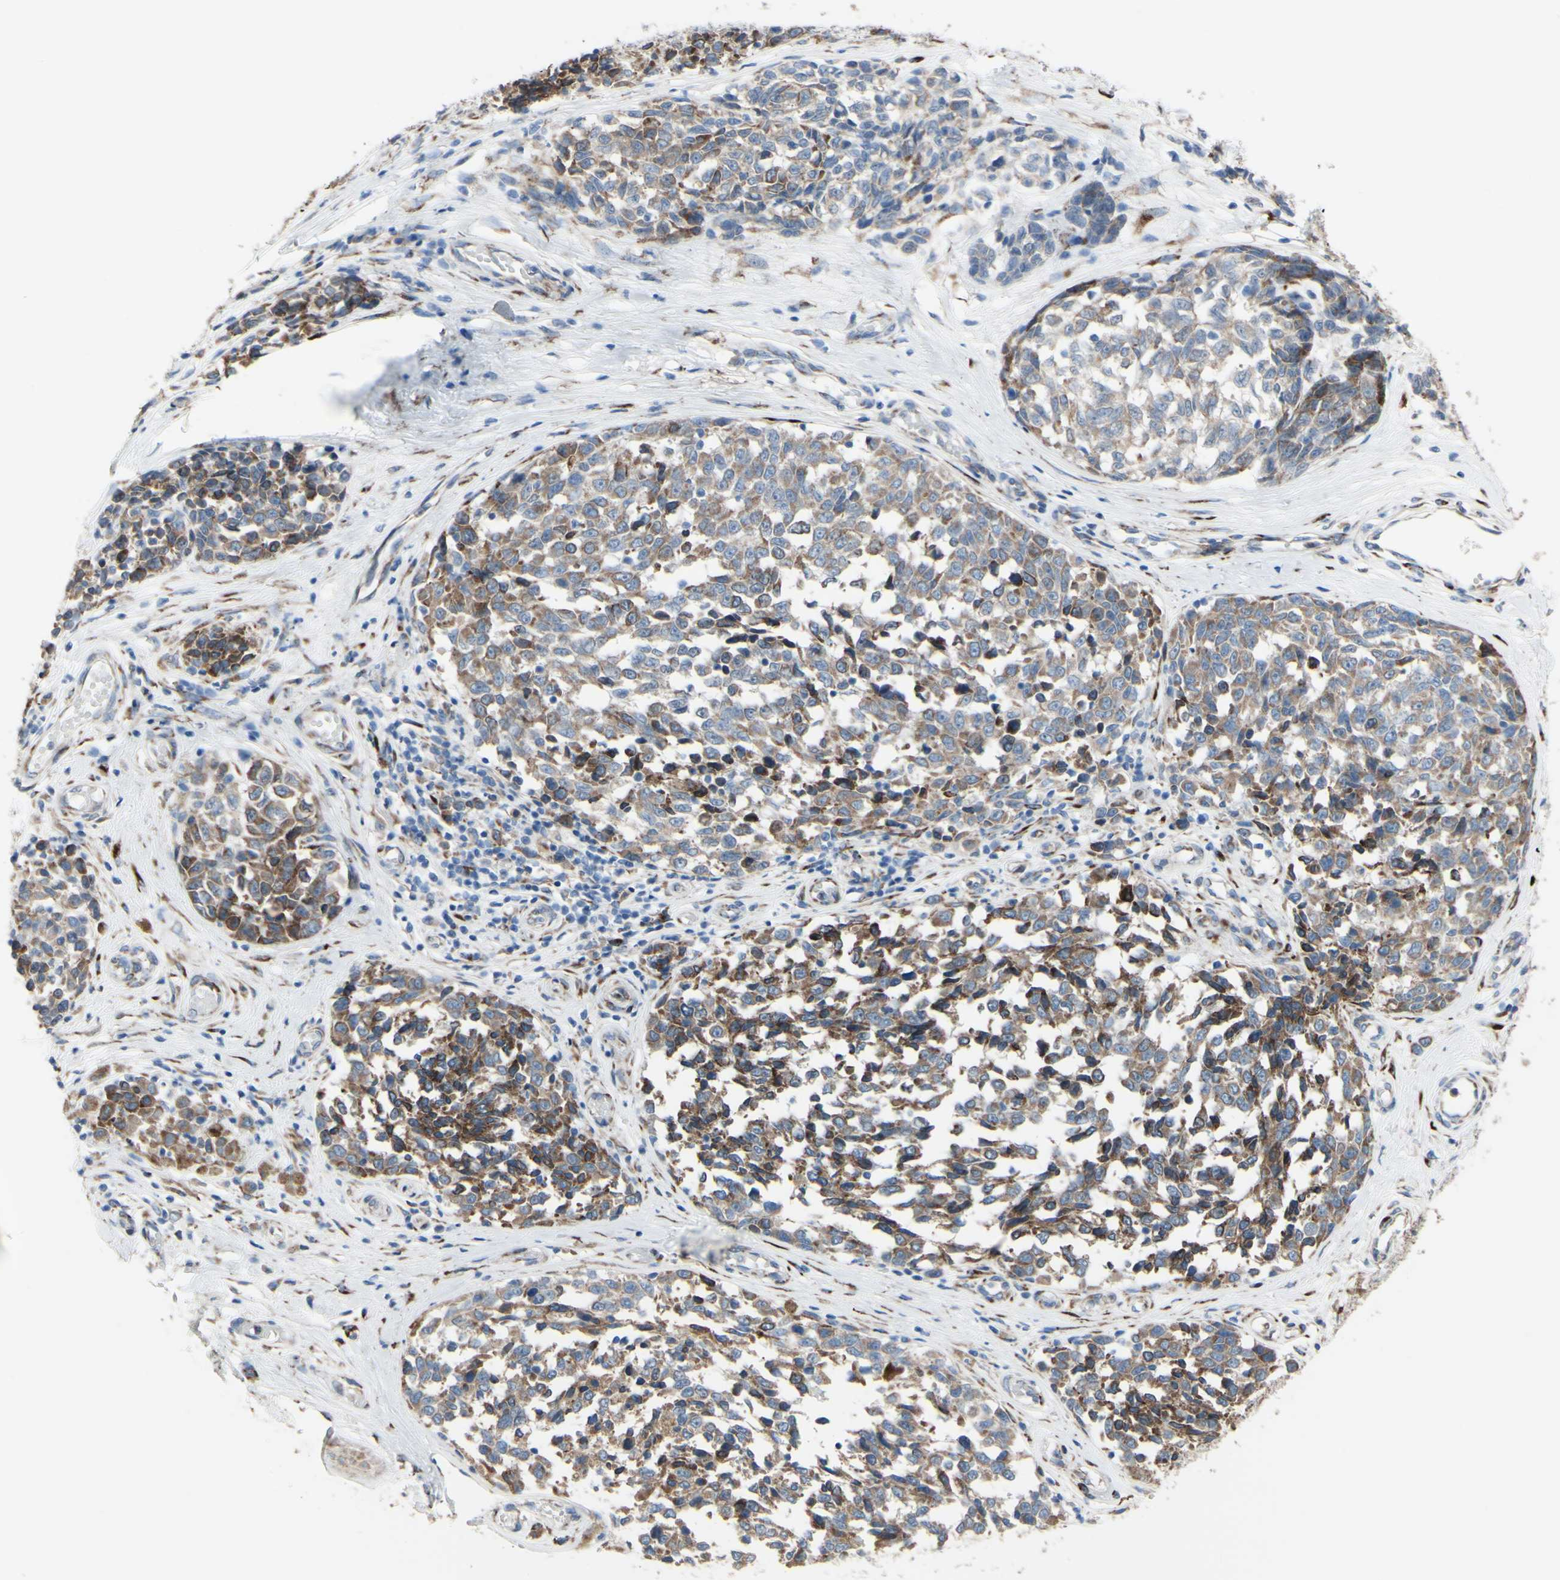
{"staining": {"intensity": "moderate", "quantity": ">75%", "location": "cytoplasmic/membranous"}, "tissue": "melanoma", "cell_type": "Tumor cells", "image_type": "cancer", "snomed": [{"axis": "morphology", "description": "Malignant melanoma, NOS"}, {"axis": "topography", "description": "Skin"}], "caption": "A high-resolution micrograph shows immunohistochemistry (IHC) staining of malignant melanoma, which shows moderate cytoplasmic/membranous staining in about >75% of tumor cells.", "gene": "AGPAT5", "patient": {"sex": "female", "age": 64}}